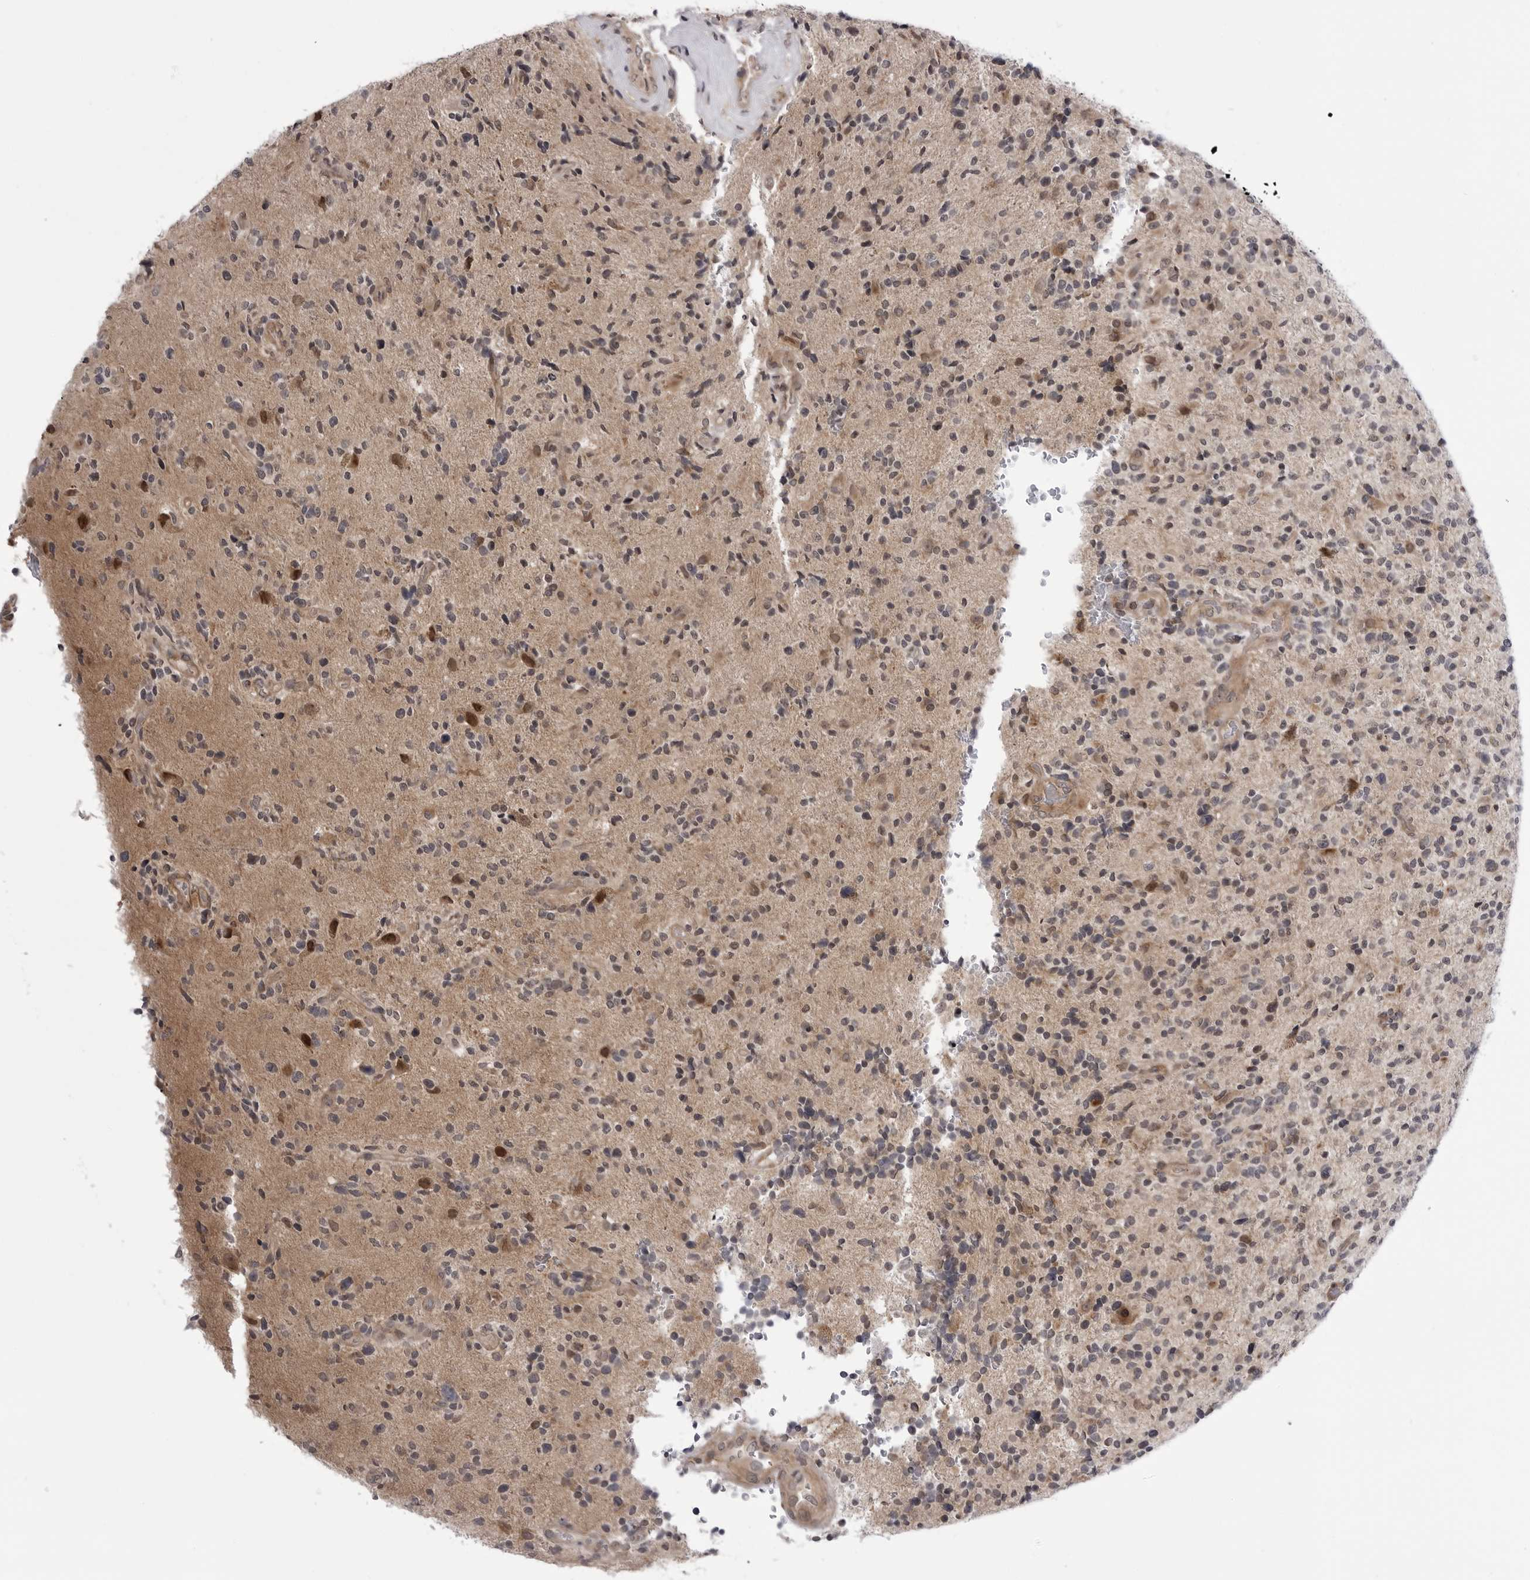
{"staining": {"intensity": "weak", "quantity": "<25%", "location": "cytoplasmic/membranous"}, "tissue": "glioma", "cell_type": "Tumor cells", "image_type": "cancer", "snomed": [{"axis": "morphology", "description": "Glioma, malignant, High grade"}, {"axis": "topography", "description": "Brain"}], "caption": "Human malignant glioma (high-grade) stained for a protein using immunohistochemistry shows no staining in tumor cells.", "gene": "CCDC18", "patient": {"sex": "male", "age": 72}}